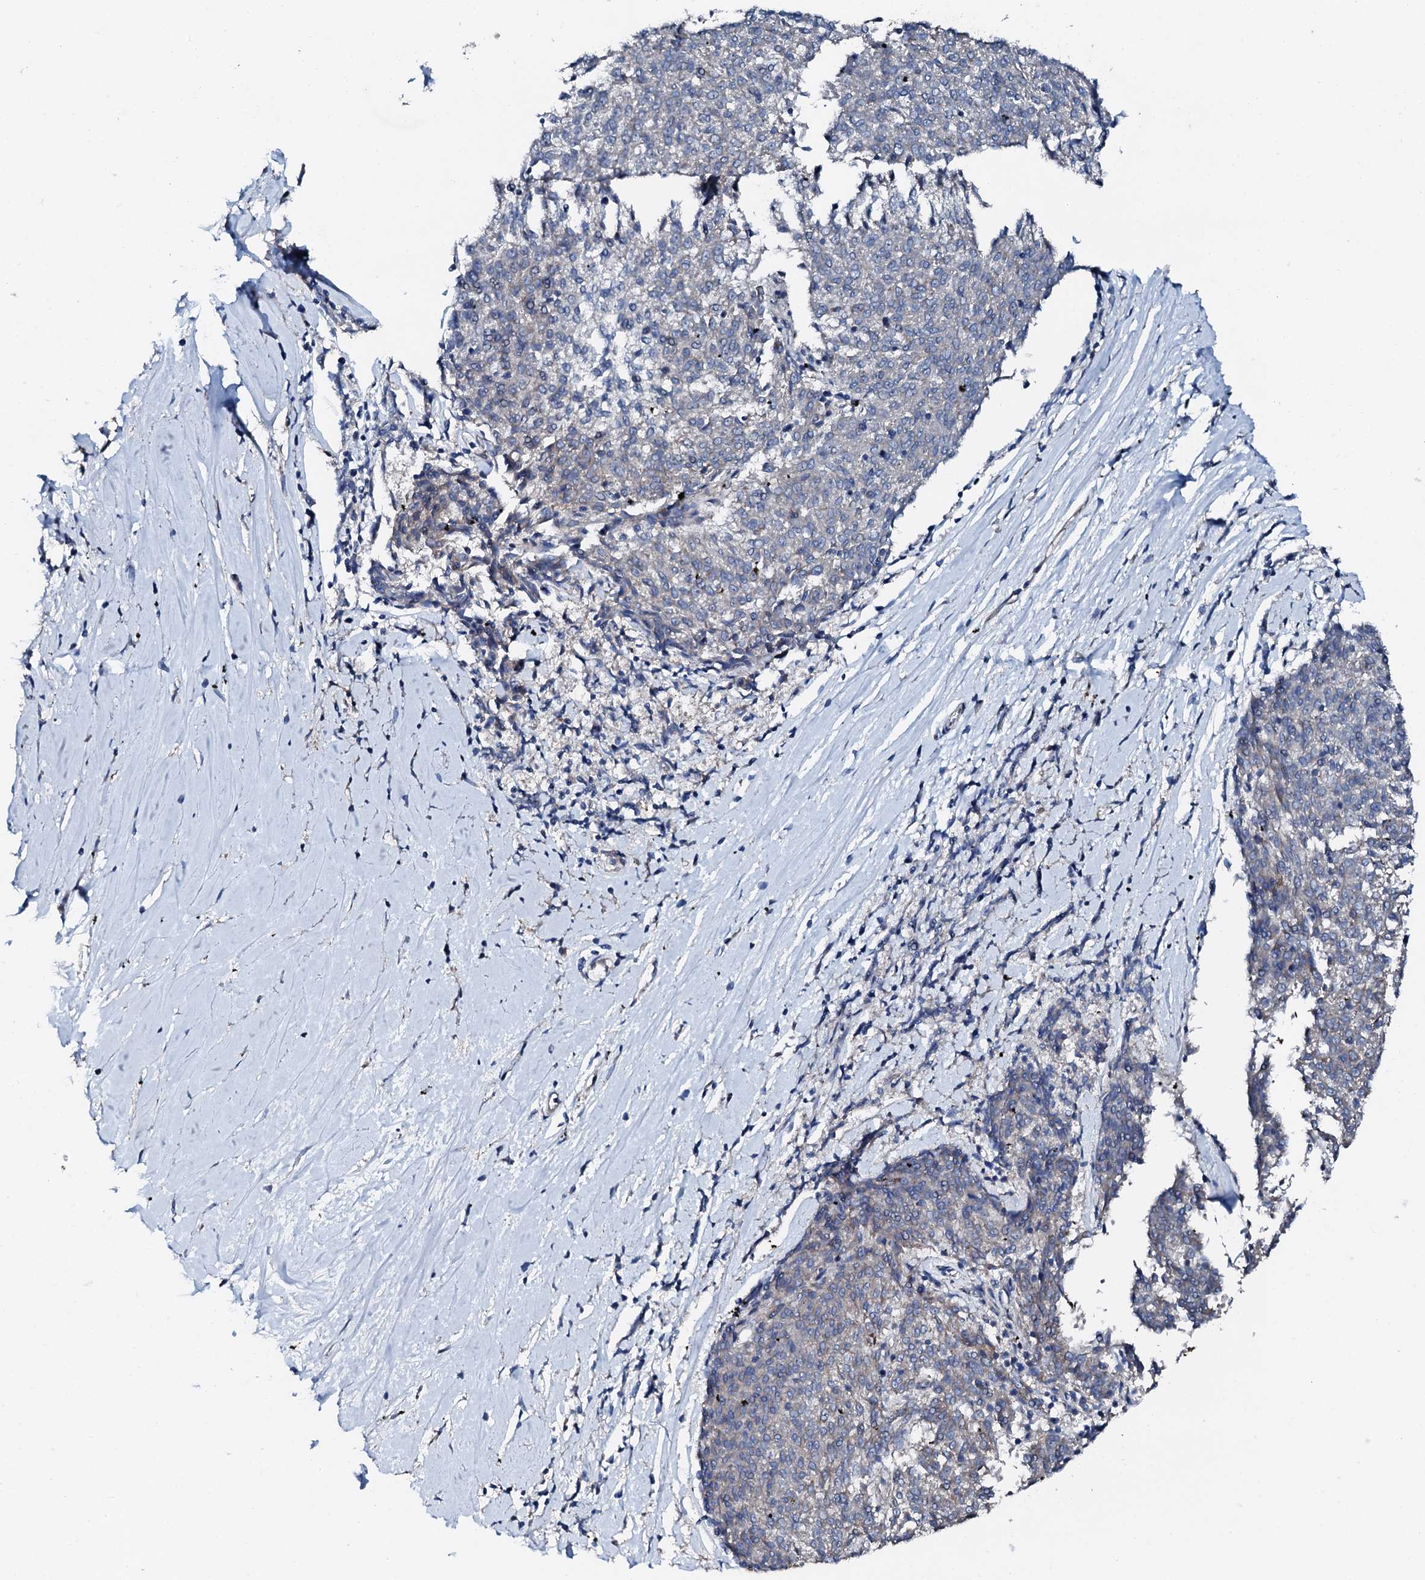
{"staining": {"intensity": "weak", "quantity": "<25%", "location": "cytoplasmic/membranous"}, "tissue": "melanoma", "cell_type": "Tumor cells", "image_type": "cancer", "snomed": [{"axis": "morphology", "description": "Malignant melanoma, NOS"}, {"axis": "topography", "description": "Skin"}], "caption": "Immunohistochemistry micrograph of neoplastic tissue: malignant melanoma stained with DAB (3,3'-diaminobenzidine) demonstrates no significant protein staining in tumor cells.", "gene": "GFOD2", "patient": {"sex": "female", "age": 72}}